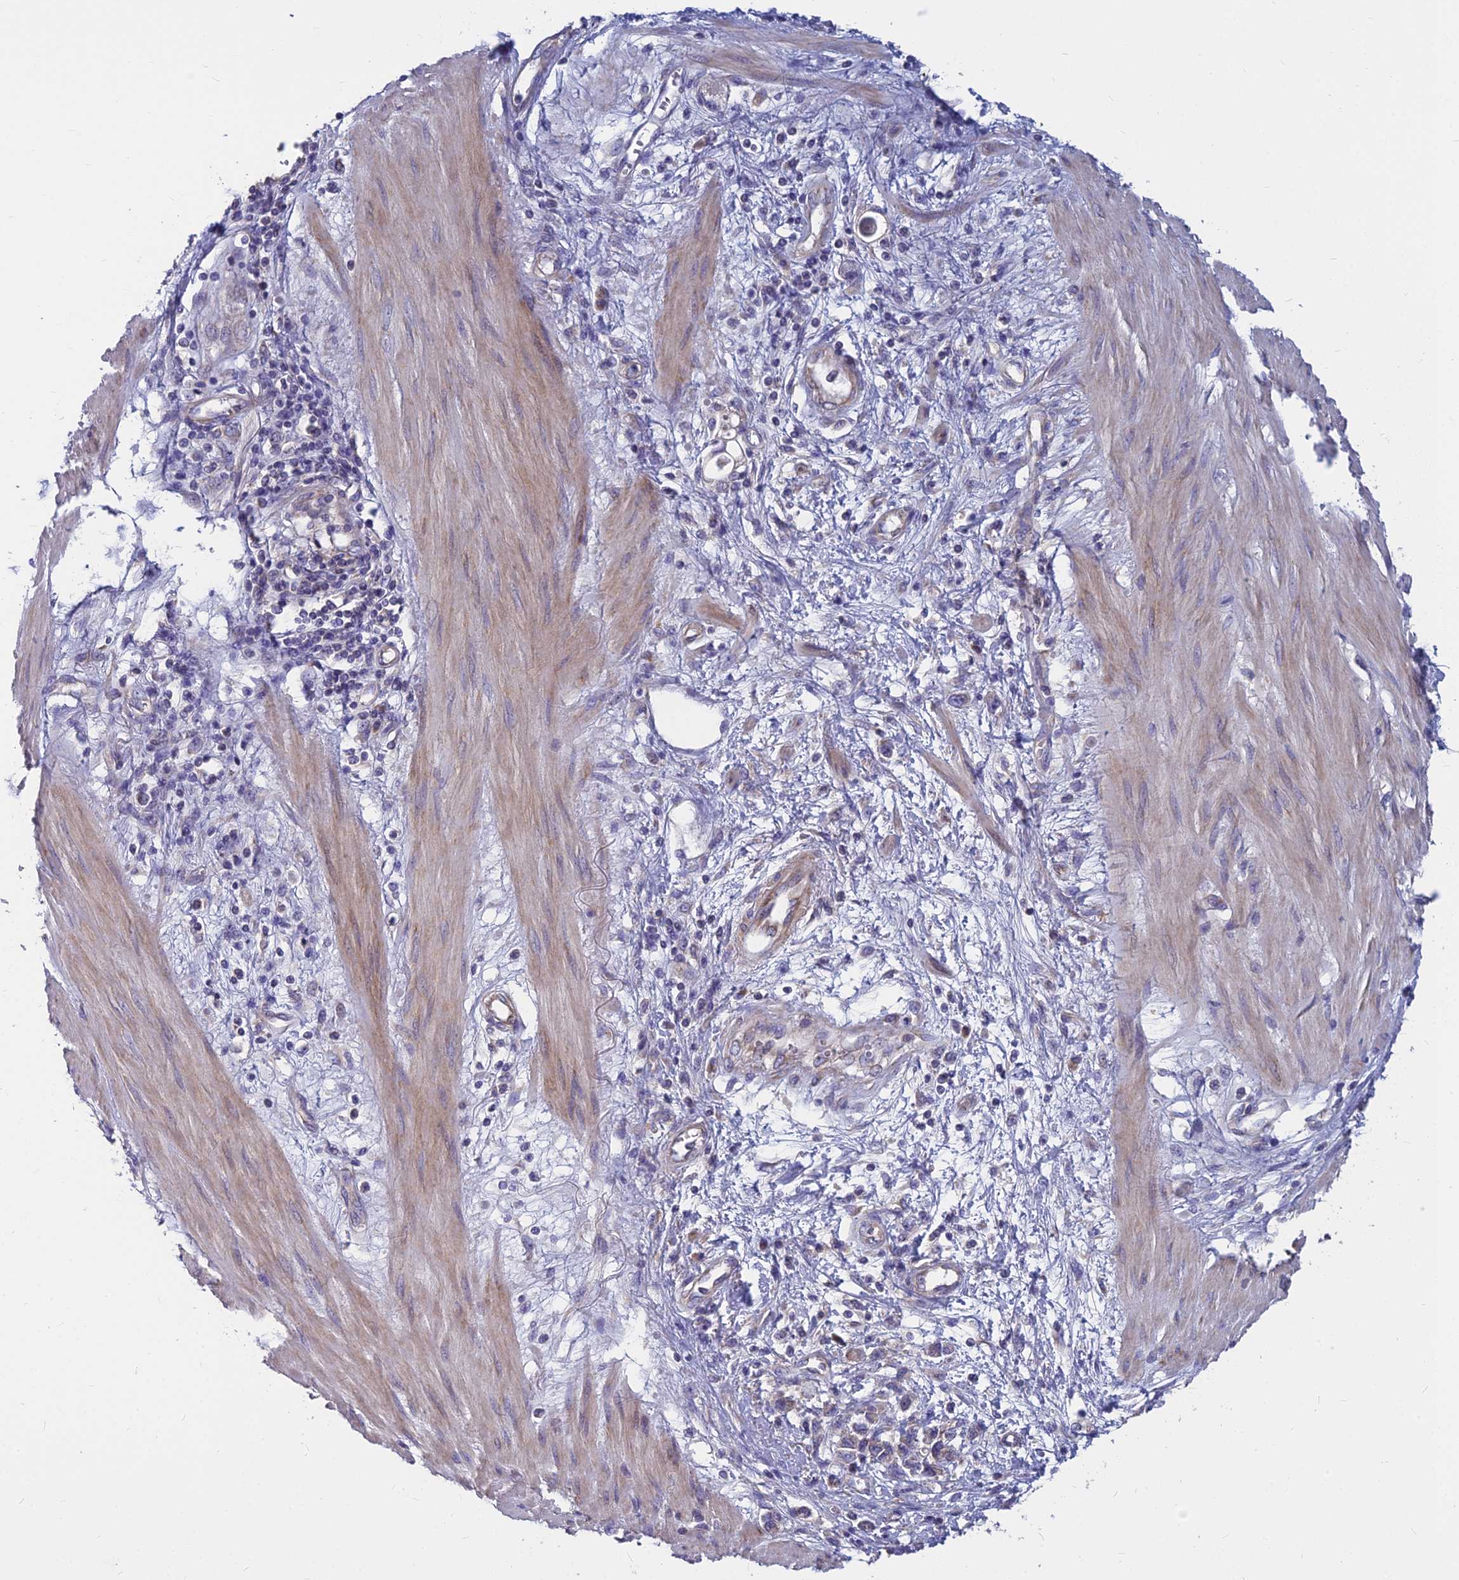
{"staining": {"intensity": "weak", "quantity": "25%-75%", "location": "cytoplasmic/membranous"}, "tissue": "stomach cancer", "cell_type": "Tumor cells", "image_type": "cancer", "snomed": [{"axis": "morphology", "description": "Adenocarcinoma, NOS"}, {"axis": "topography", "description": "Stomach"}], "caption": "Protein staining displays weak cytoplasmic/membranous expression in about 25%-75% of tumor cells in stomach adenocarcinoma.", "gene": "COX20", "patient": {"sex": "female", "age": 76}}